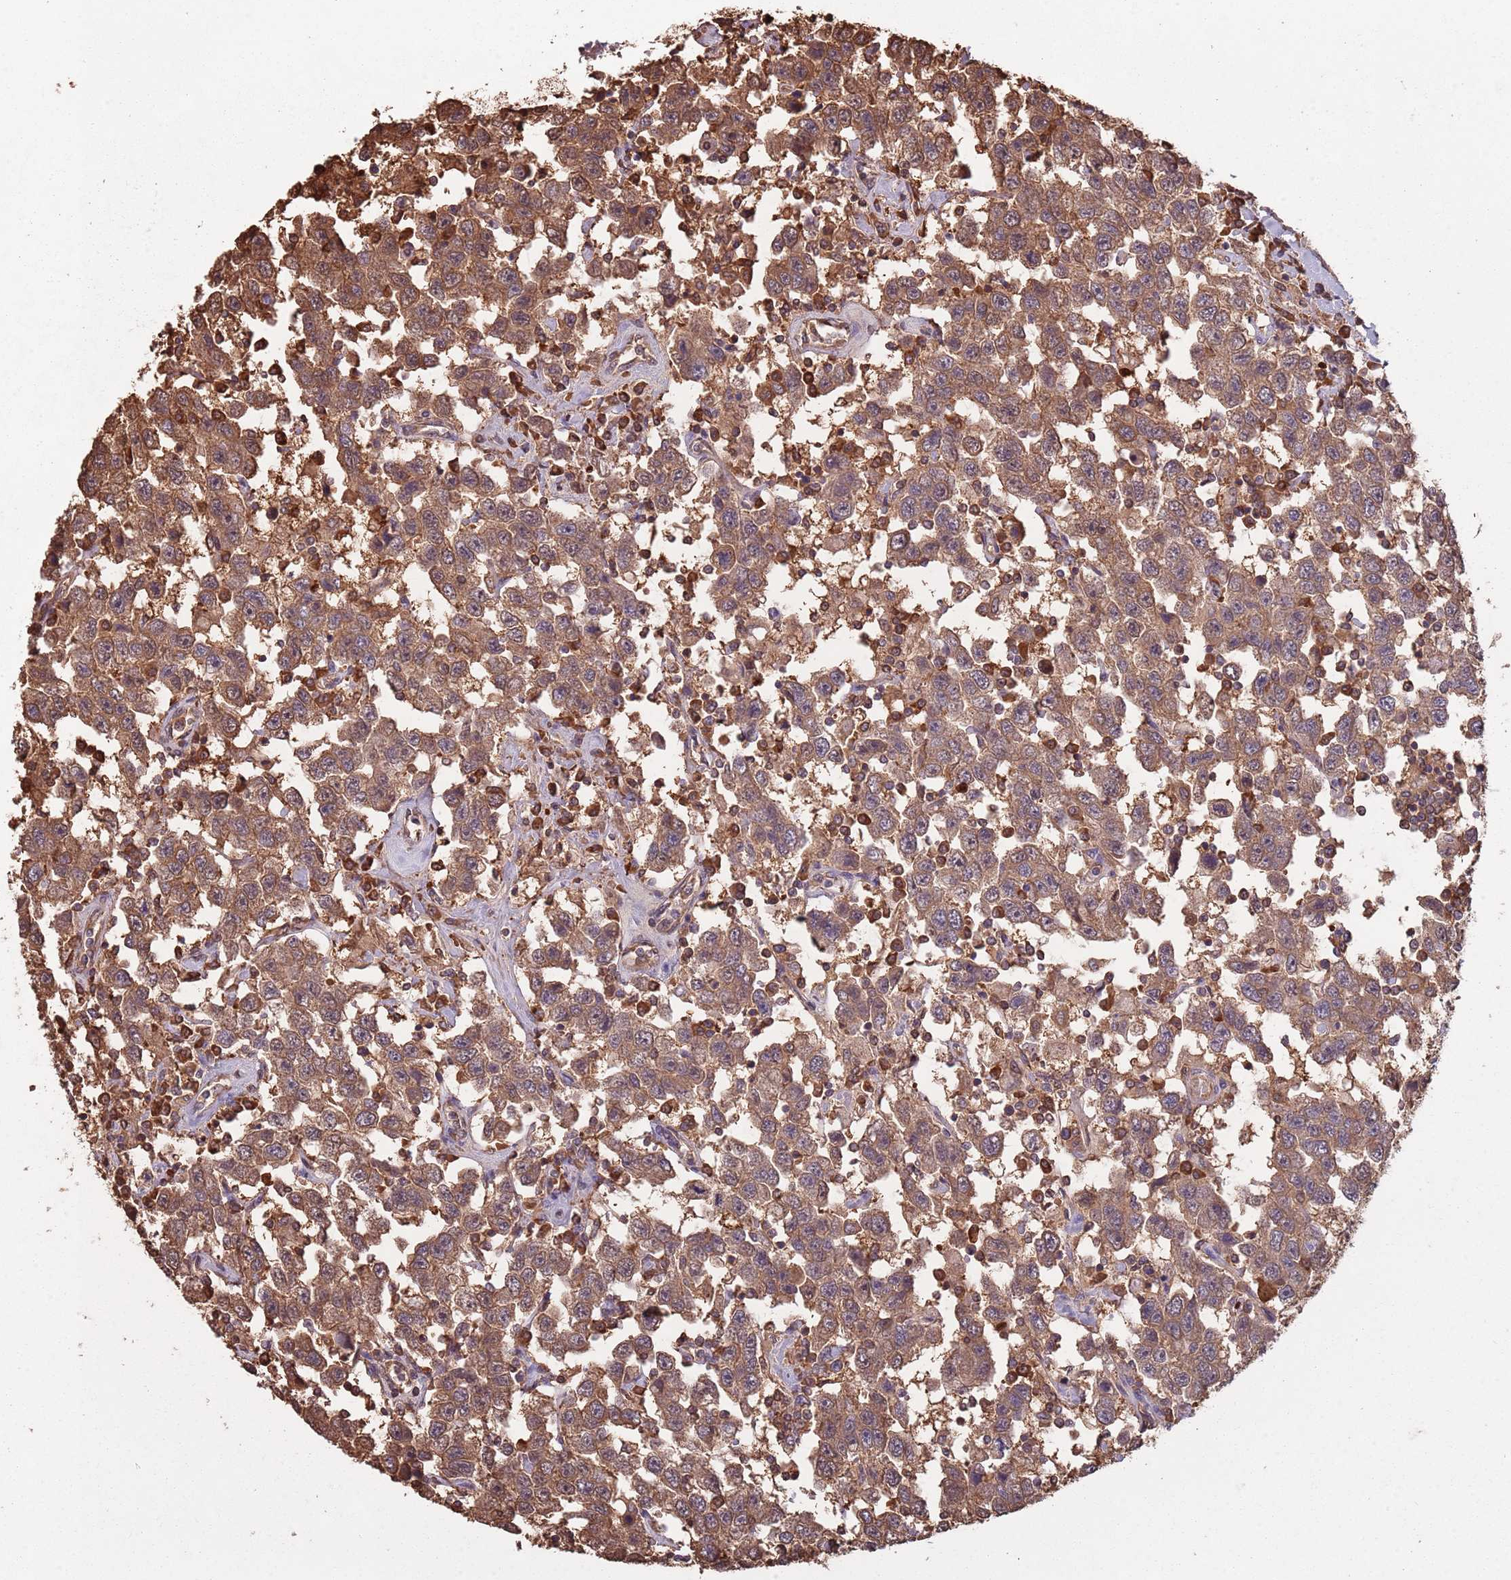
{"staining": {"intensity": "moderate", "quantity": ">75%", "location": "cytoplasmic/membranous,nuclear"}, "tissue": "testis cancer", "cell_type": "Tumor cells", "image_type": "cancer", "snomed": [{"axis": "morphology", "description": "Seminoma, NOS"}, {"axis": "topography", "description": "Testis"}], "caption": "Immunohistochemical staining of testis cancer displays moderate cytoplasmic/membranous and nuclear protein staining in approximately >75% of tumor cells.", "gene": "COG4", "patient": {"sex": "male", "age": 41}}